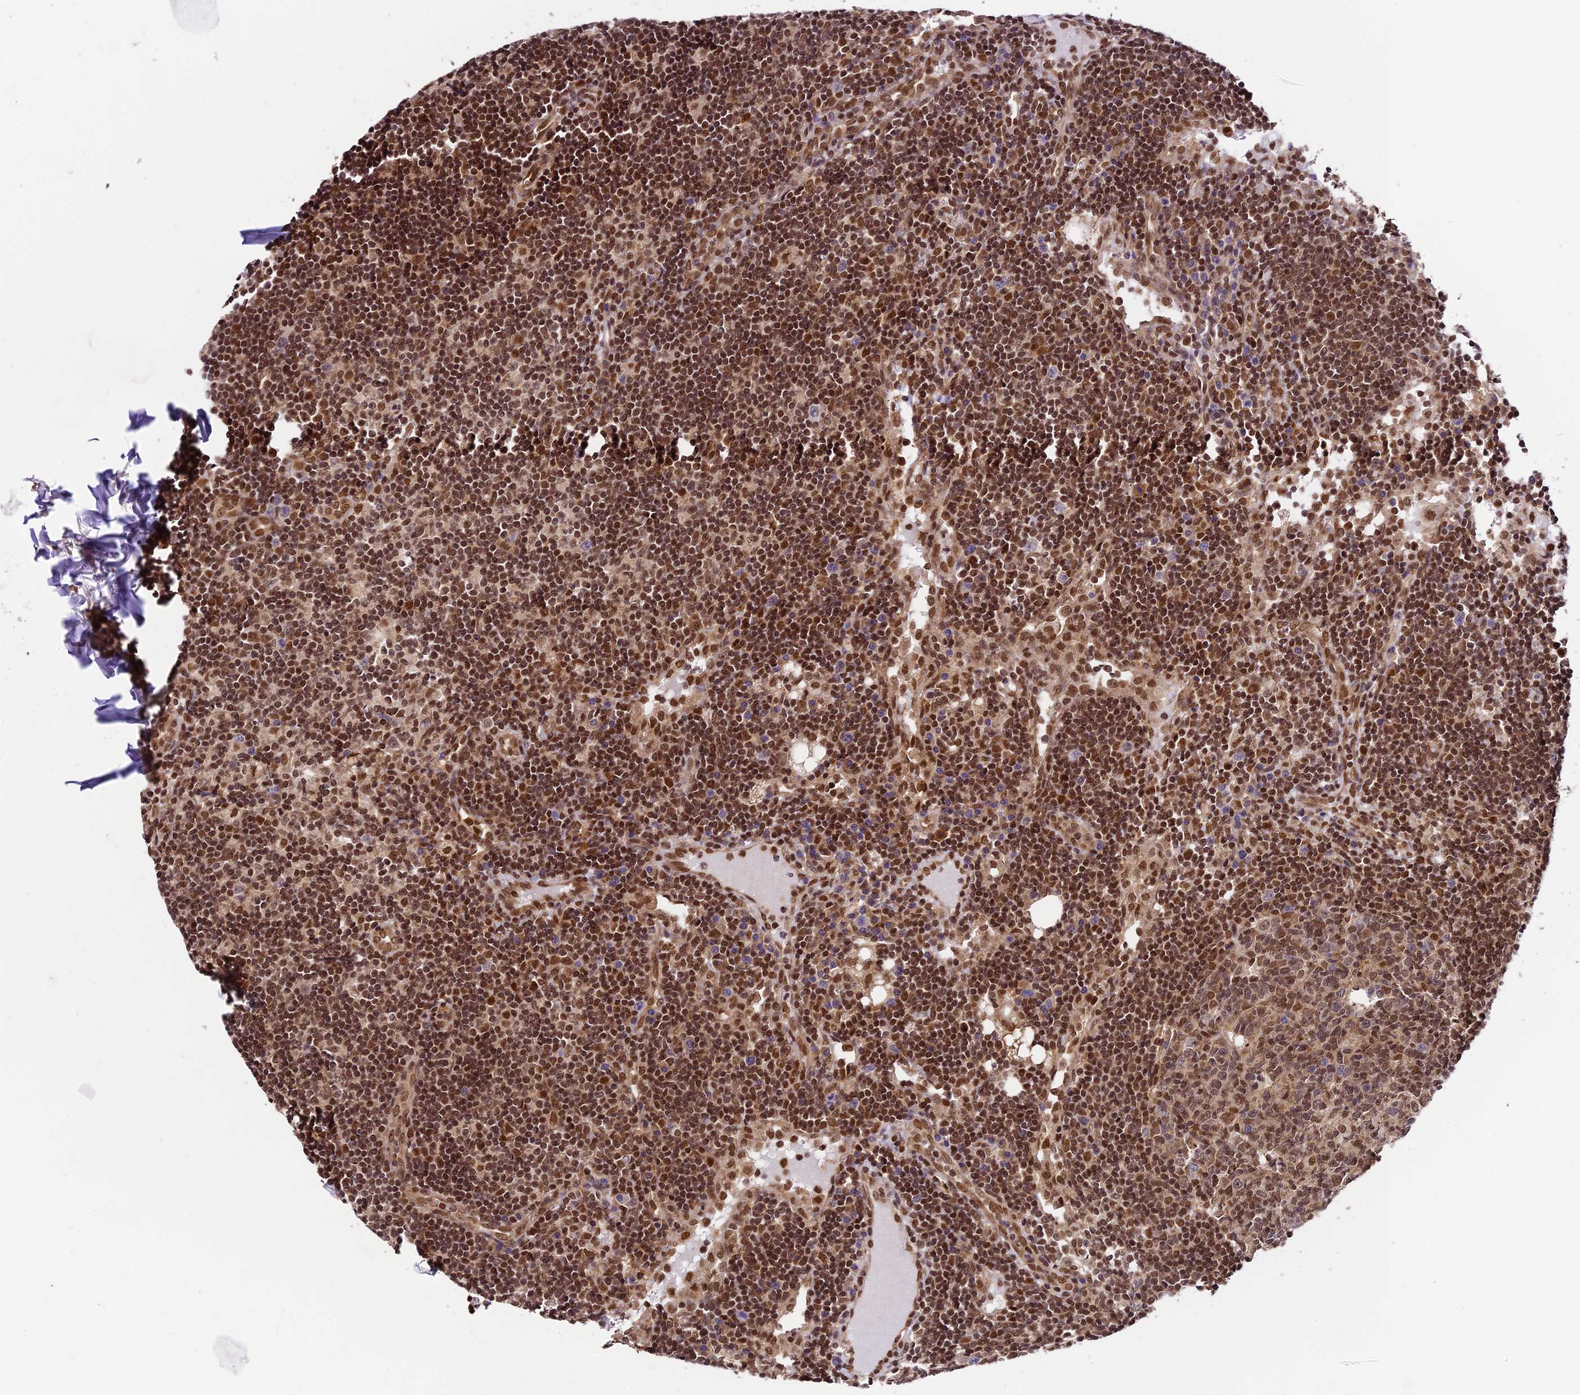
{"staining": {"intensity": "moderate", "quantity": ">75%", "location": "nuclear"}, "tissue": "lymph node", "cell_type": "Germinal center cells", "image_type": "normal", "snomed": [{"axis": "morphology", "description": "Normal tissue, NOS"}, {"axis": "topography", "description": "Lymph node"}], "caption": "Immunohistochemical staining of unremarkable human lymph node reveals moderate nuclear protein staining in approximately >75% of germinal center cells.", "gene": "TRIM22", "patient": {"sex": "female", "age": 73}}